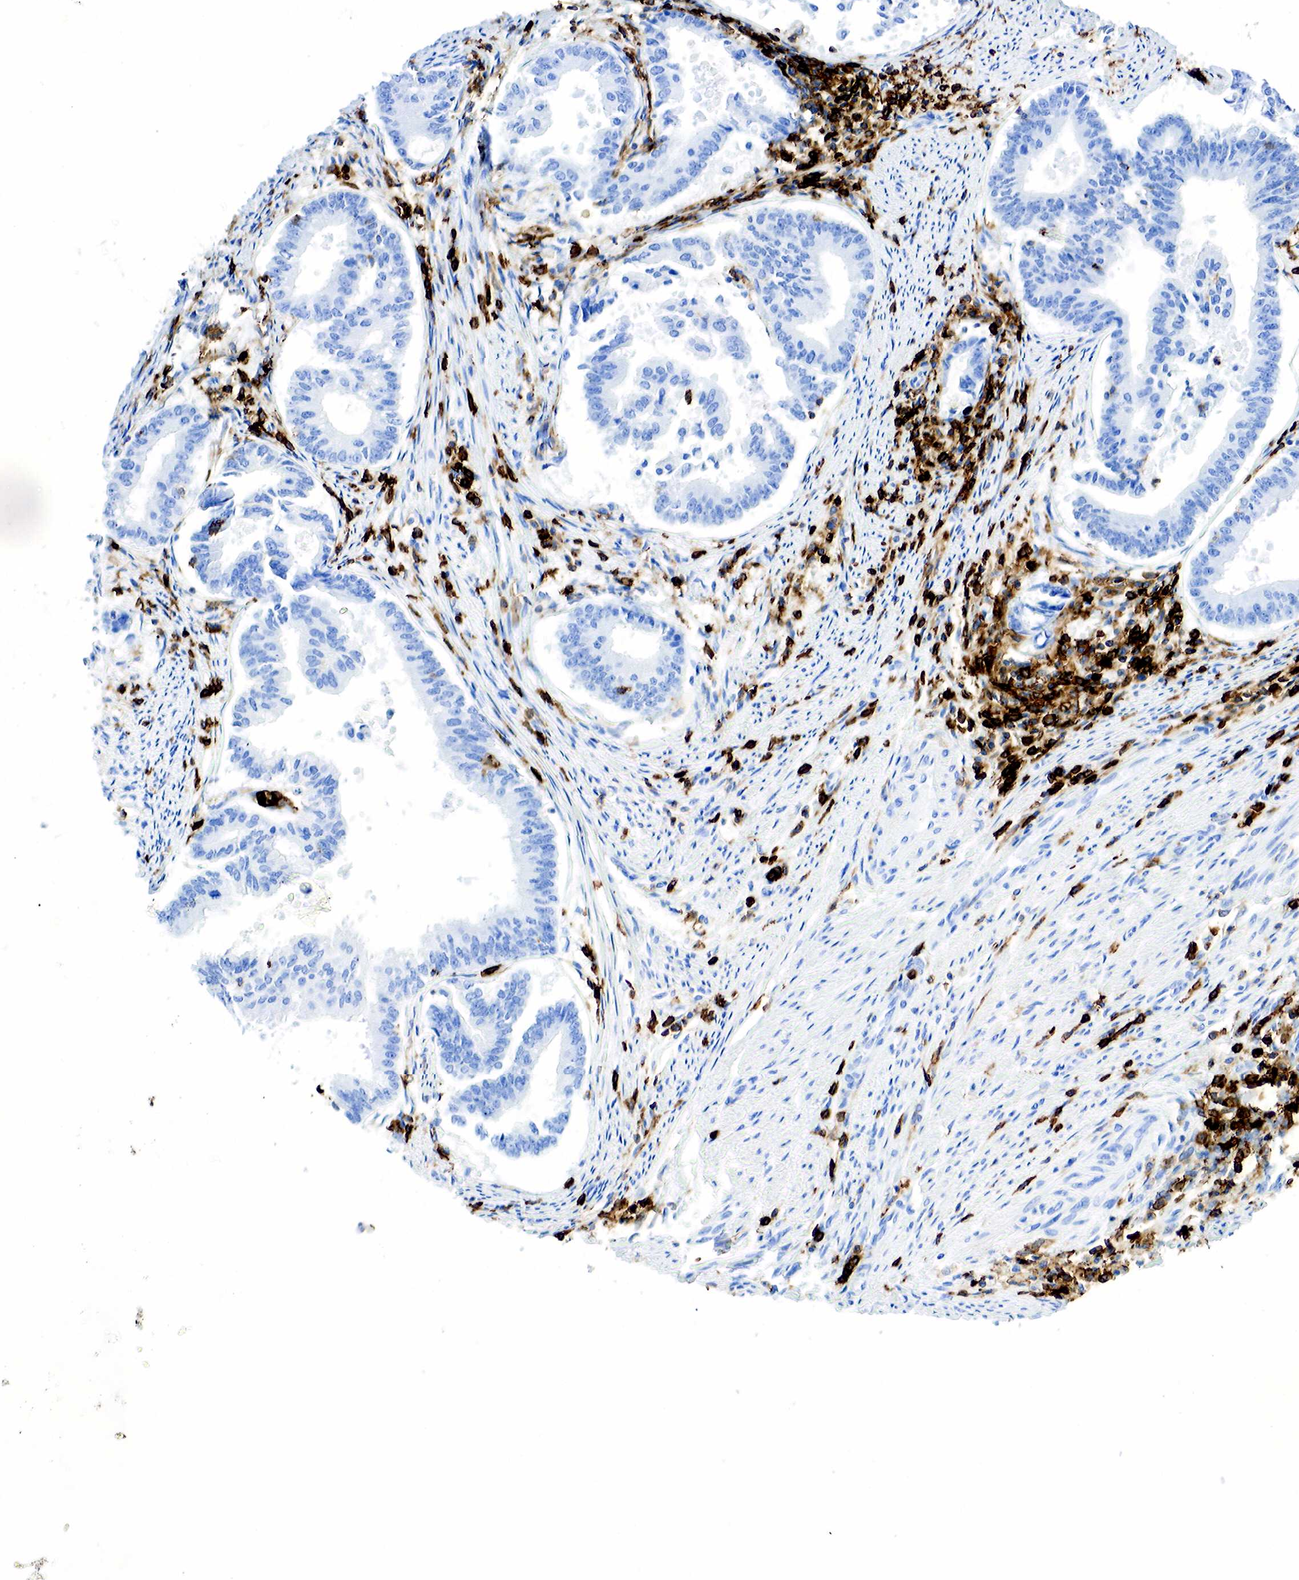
{"staining": {"intensity": "negative", "quantity": "none", "location": "none"}, "tissue": "endometrial cancer", "cell_type": "Tumor cells", "image_type": "cancer", "snomed": [{"axis": "morphology", "description": "Adenocarcinoma, NOS"}, {"axis": "topography", "description": "Endometrium"}], "caption": "Immunohistochemistry (IHC) of endometrial cancer exhibits no positivity in tumor cells. (Brightfield microscopy of DAB (3,3'-diaminobenzidine) immunohistochemistry (IHC) at high magnification).", "gene": "PTPRC", "patient": {"sex": "female", "age": 63}}